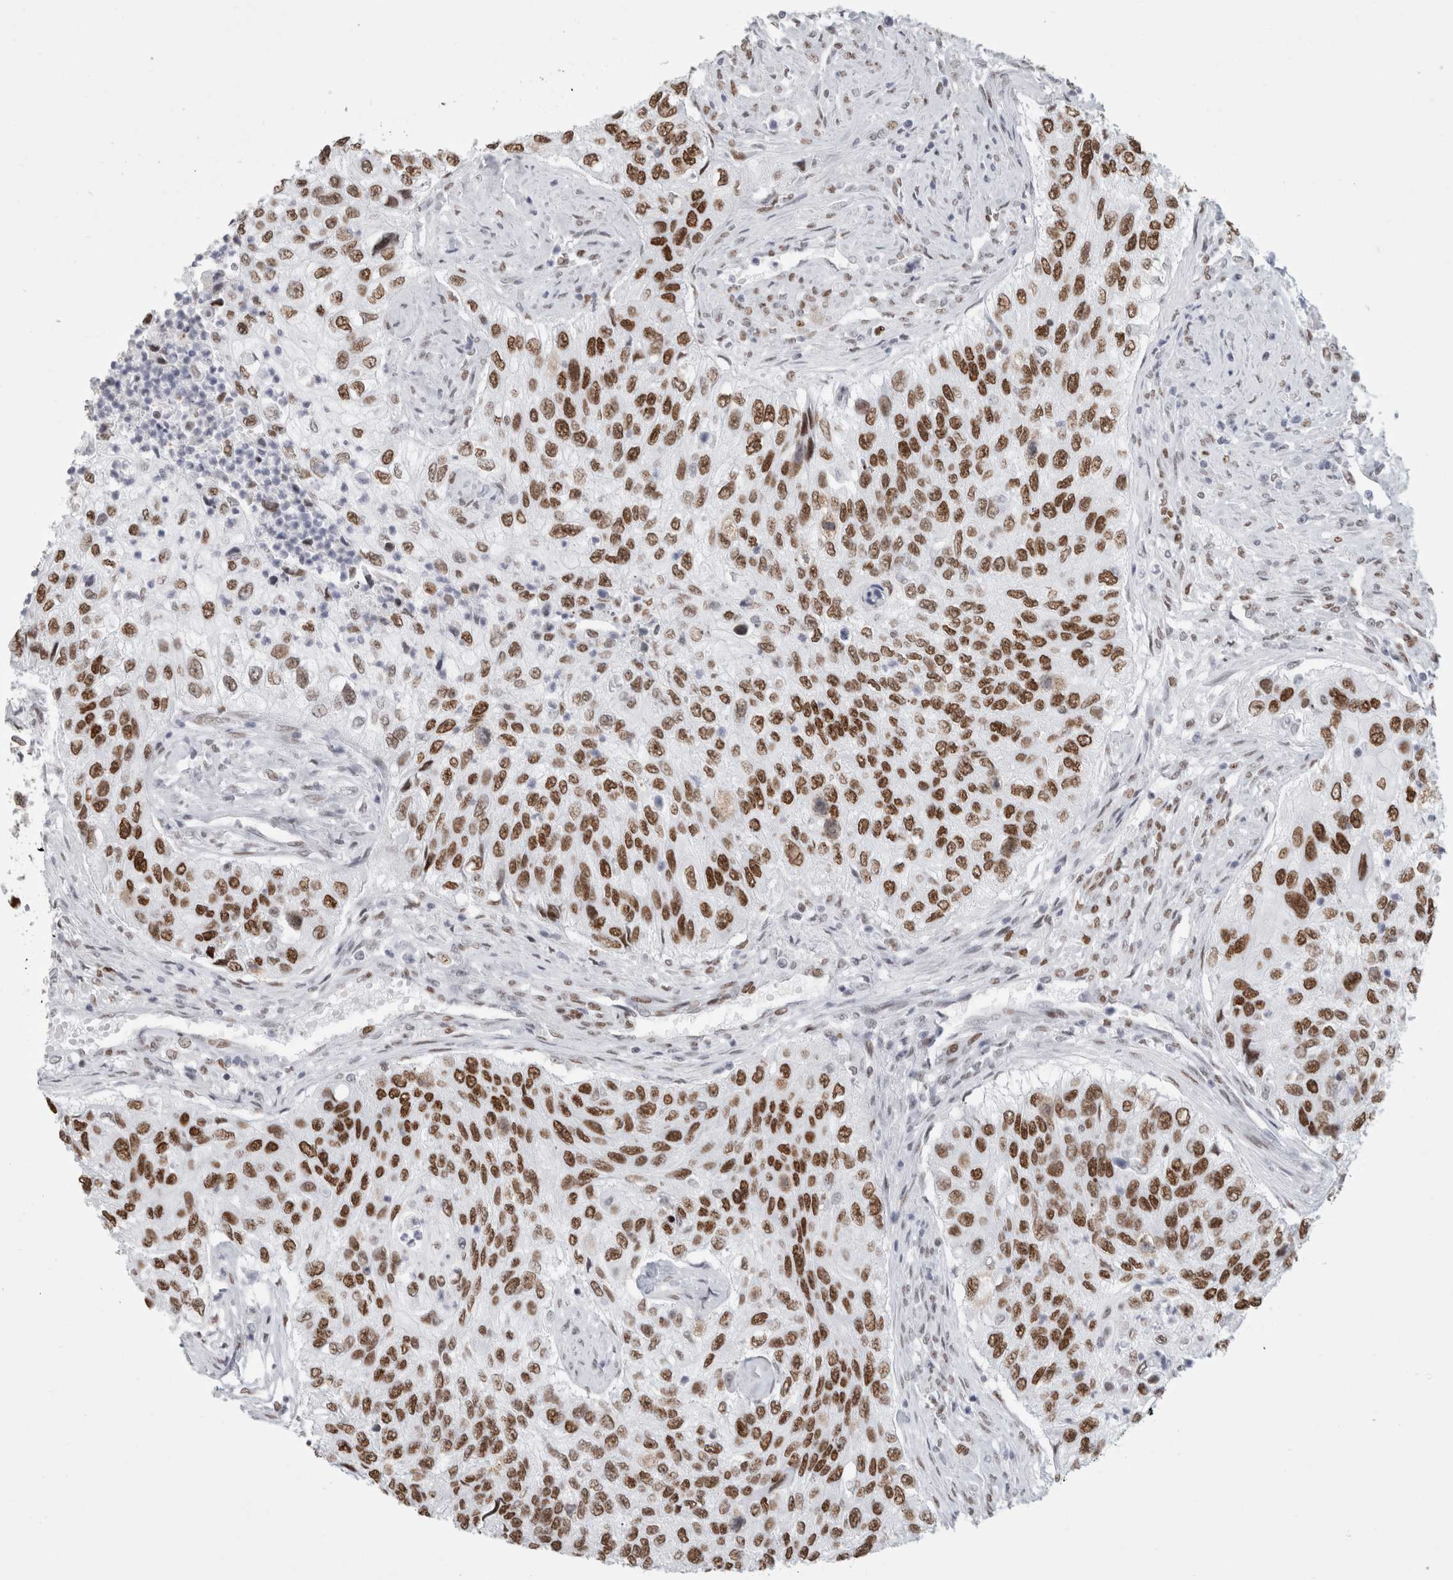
{"staining": {"intensity": "moderate", "quantity": ">75%", "location": "nuclear"}, "tissue": "urothelial cancer", "cell_type": "Tumor cells", "image_type": "cancer", "snomed": [{"axis": "morphology", "description": "Urothelial carcinoma, High grade"}, {"axis": "topography", "description": "Urinary bladder"}], "caption": "Protein expression analysis of human urothelial cancer reveals moderate nuclear expression in about >75% of tumor cells.", "gene": "SMARCC1", "patient": {"sex": "female", "age": 60}}